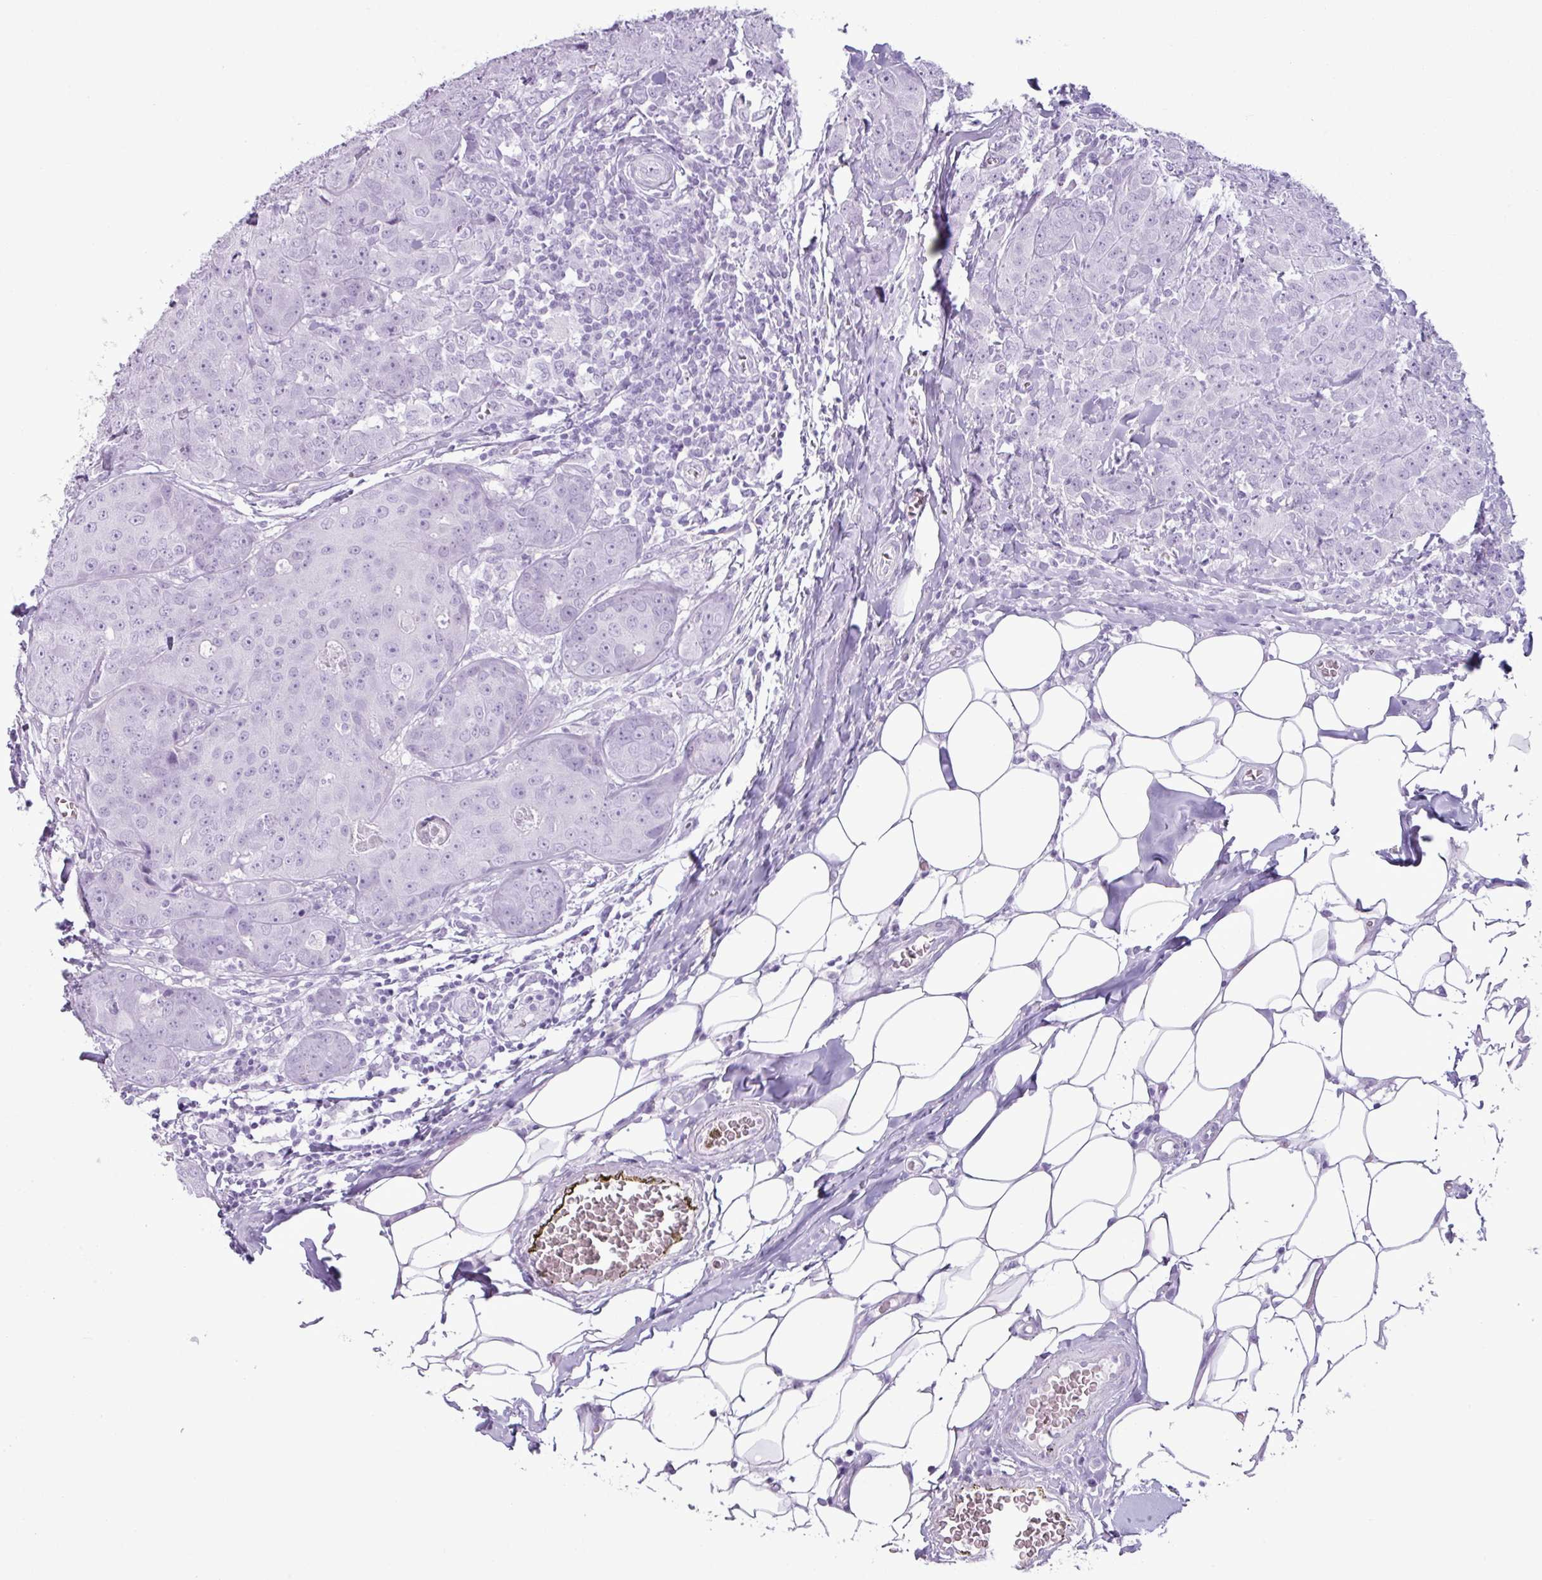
{"staining": {"intensity": "negative", "quantity": "none", "location": "none"}, "tissue": "breast cancer", "cell_type": "Tumor cells", "image_type": "cancer", "snomed": [{"axis": "morphology", "description": "Duct carcinoma"}, {"axis": "topography", "description": "Breast"}], "caption": "This is an IHC micrograph of human breast cancer. There is no staining in tumor cells.", "gene": "SCT", "patient": {"sex": "female", "age": 43}}